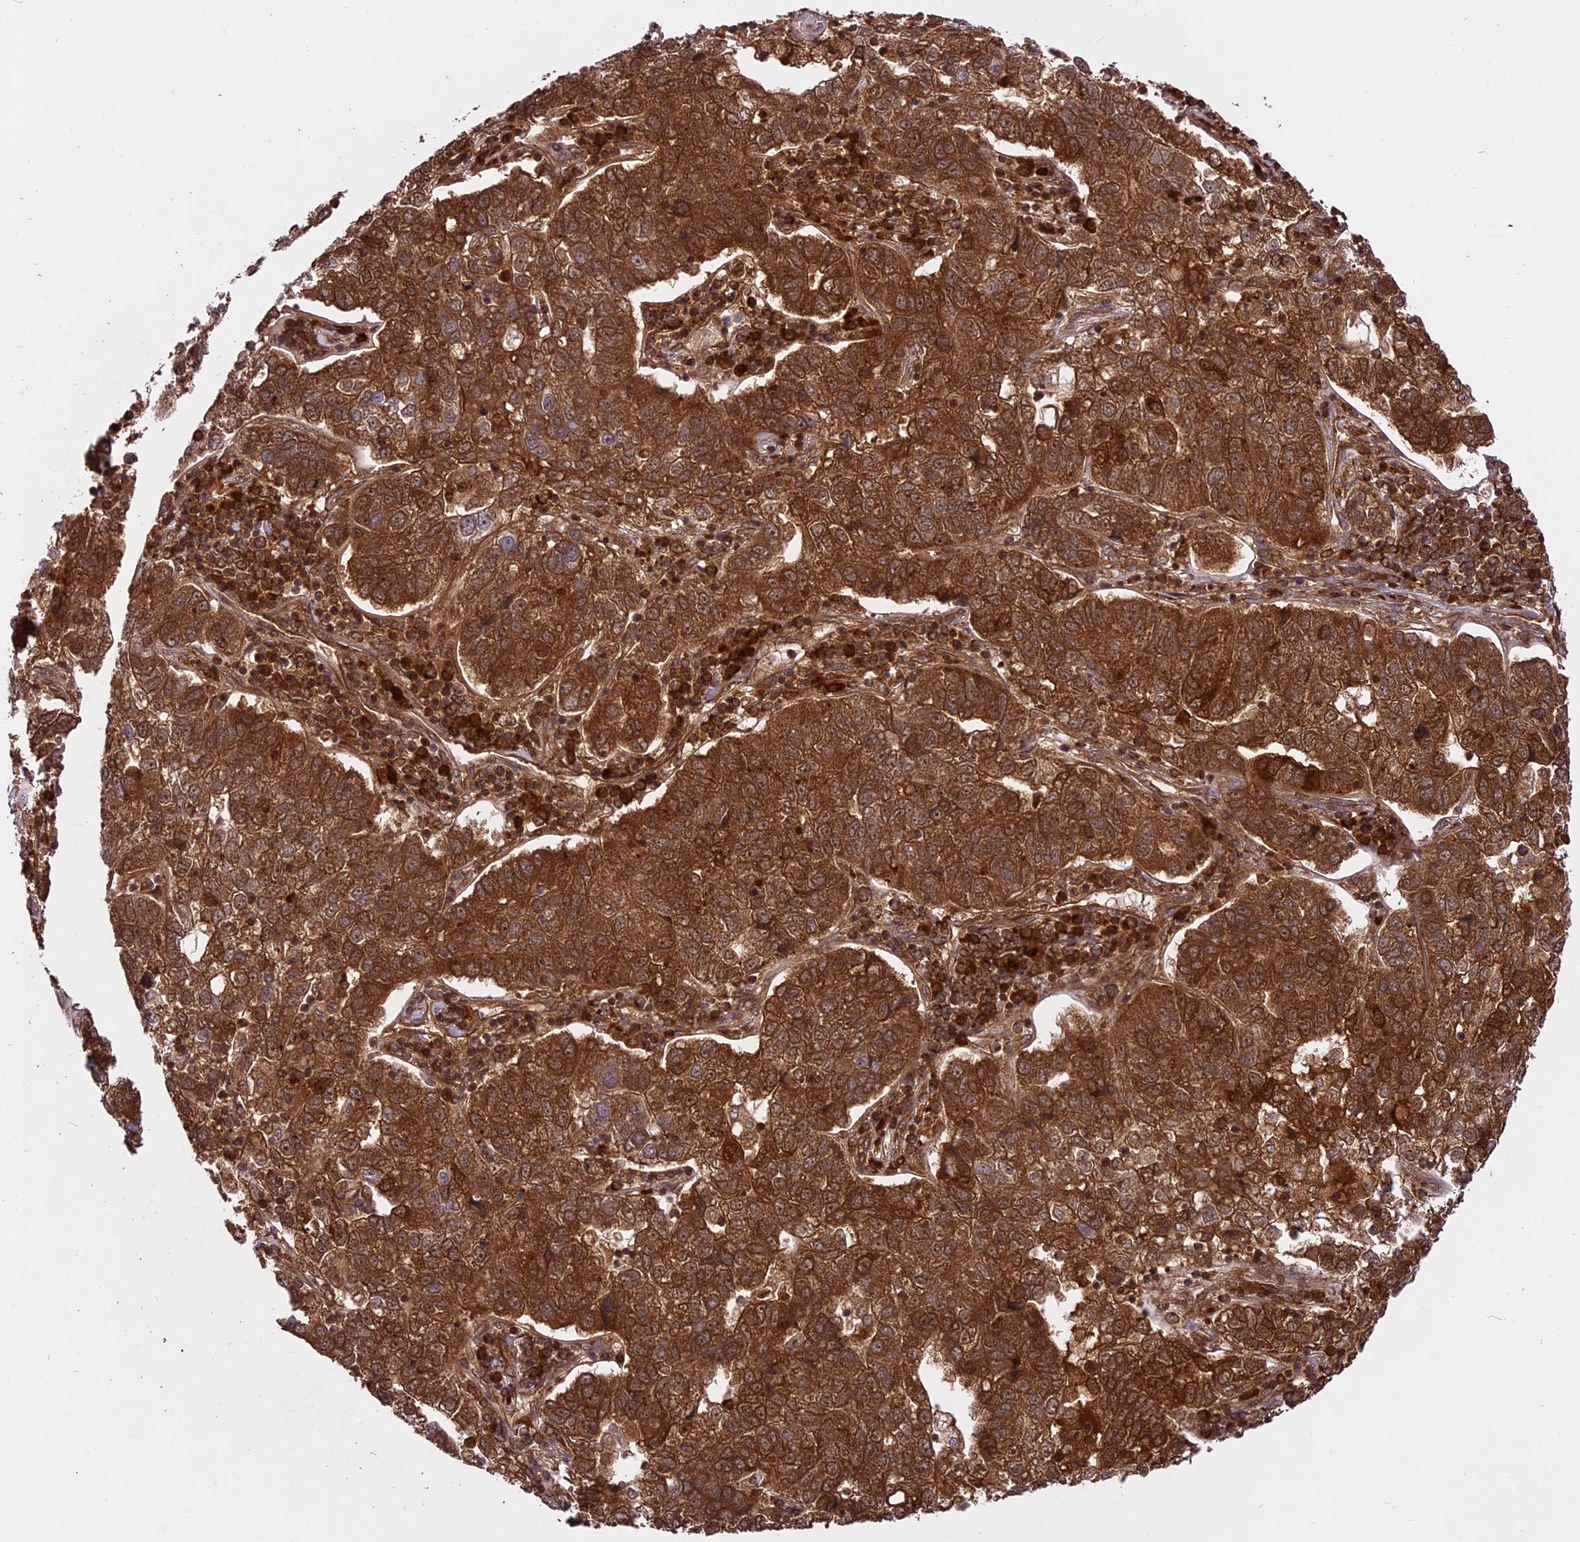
{"staining": {"intensity": "strong", "quantity": ">75%", "location": "cytoplasmic/membranous,nuclear"}, "tissue": "pancreatic cancer", "cell_type": "Tumor cells", "image_type": "cancer", "snomed": [{"axis": "morphology", "description": "Adenocarcinoma, NOS"}, {"axis": "topography", "description": "Pancreas"}], "caption": "Brown immunohistochemical staining in human pancreatic cancer (adenocarcinoma) exhibits strong cytoplasmic/membranous and nuclear positivity in approximately >75% of tumor cells.", "gene": "COX17", "patient": {"sex": "female", "age": 61}}